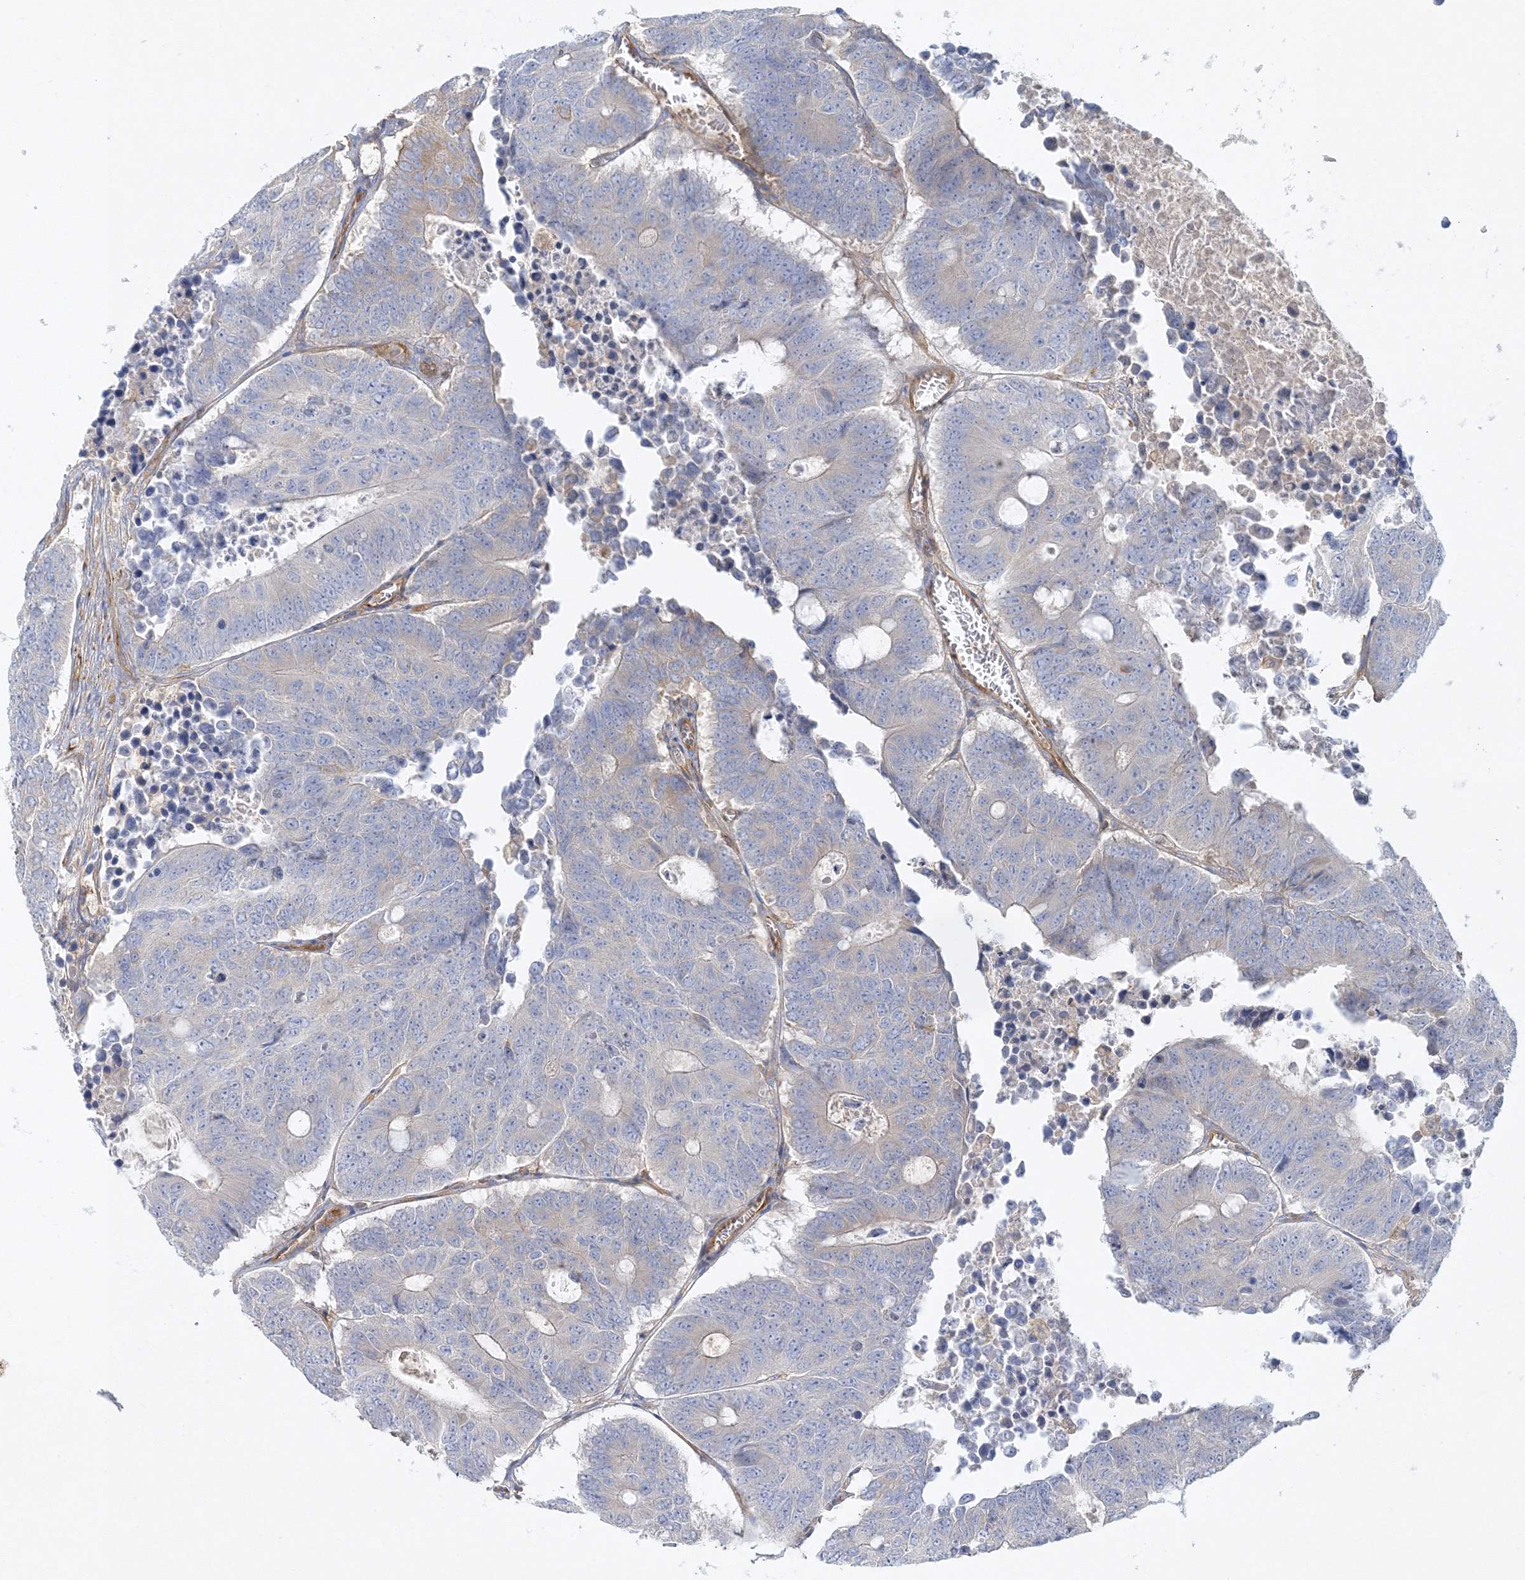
{"staining": {"intensity": "moderate", "quantity": "<25%", "location": "cytoplasmic/membranous"}, "tissue": "colorectal cancer", "cell_type": "Tumor cells", "image_type": "cancer", "snomed": [{"axis": "morphology", "description": "Adenocarcinoma, NOS"}, {"axis": "topography", "description": "Colon"}], "caption": "Protein analysis of colorectal cancer tissue exhibits moderate cytoplasmic/membranous positivity in approximately <25% of tumor cells.", "gene": "WDR37", "patient": {"sex": "male", "age": 87}}